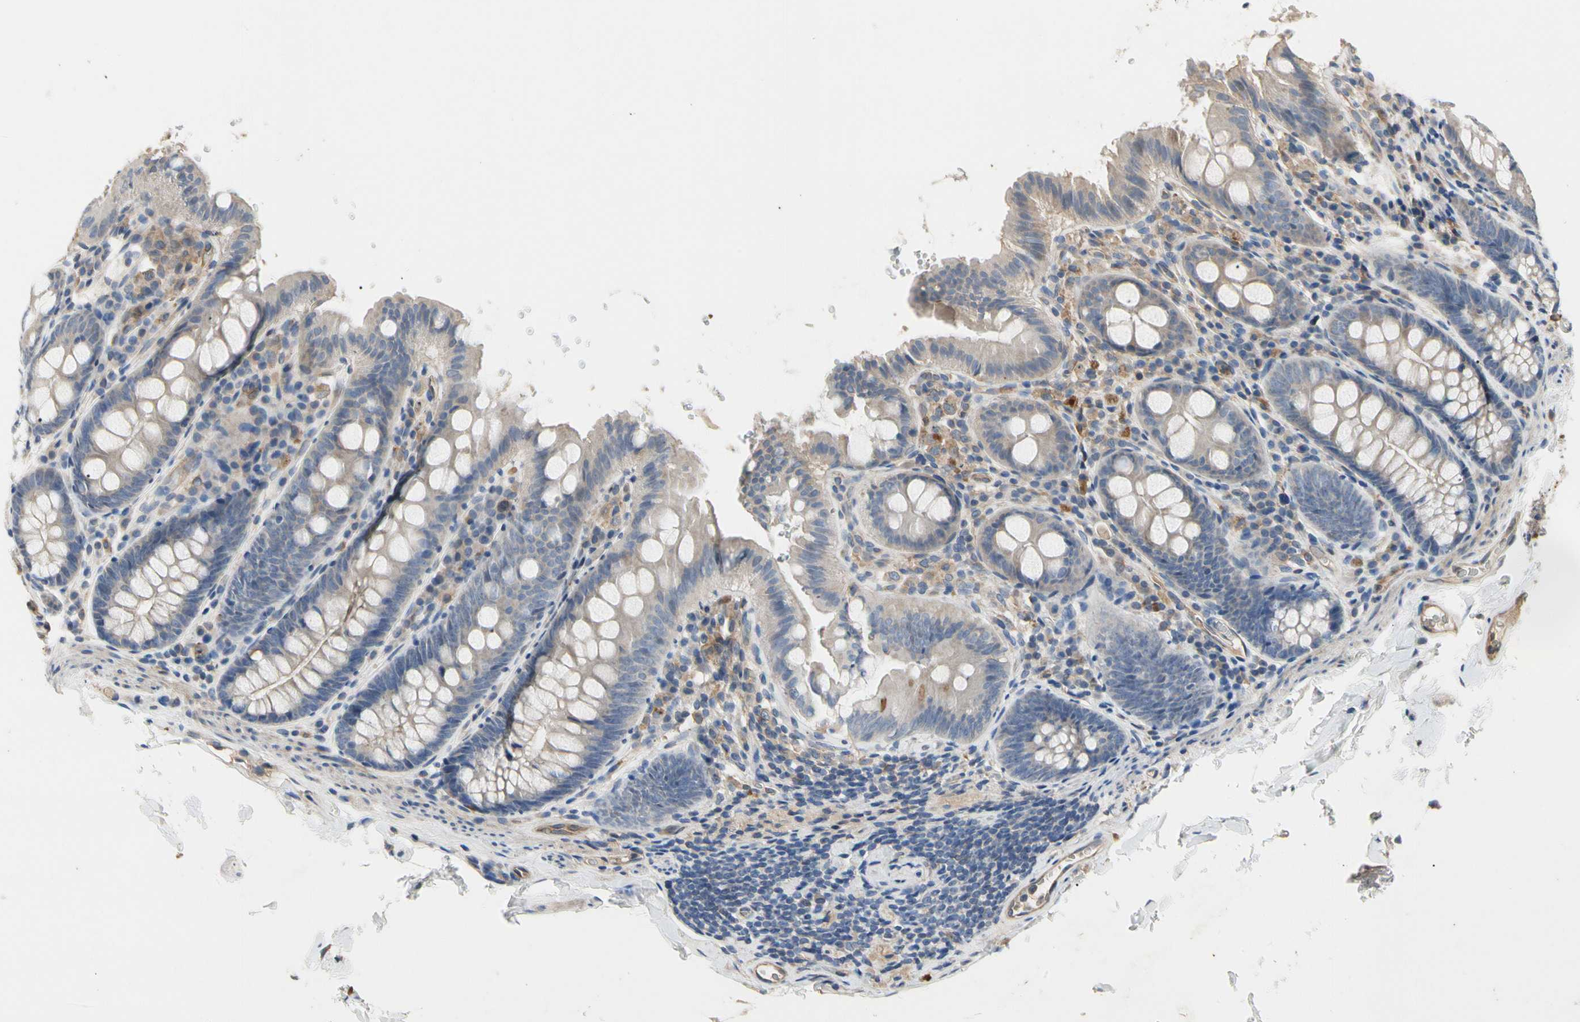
{"staining": {"intensity": "moderate", "quantity": ">75%", "location": "cytoplasmic/membranous"}, "tissue": "colon", "cell_type": "Endothelial cells", "image_type": "normal", "snomed": [{"axis": "morphology", "description": "Normal tissue, NOS"}, {"axis": "topography", "description": "Colon"}], "caption": "An image of human colon stained for a protein shows moderate cytoplasmic/membranous brown staining in endothelial cells.", "gene": "CRTAC1", "patient": {"sex": "female", "age": 61}}